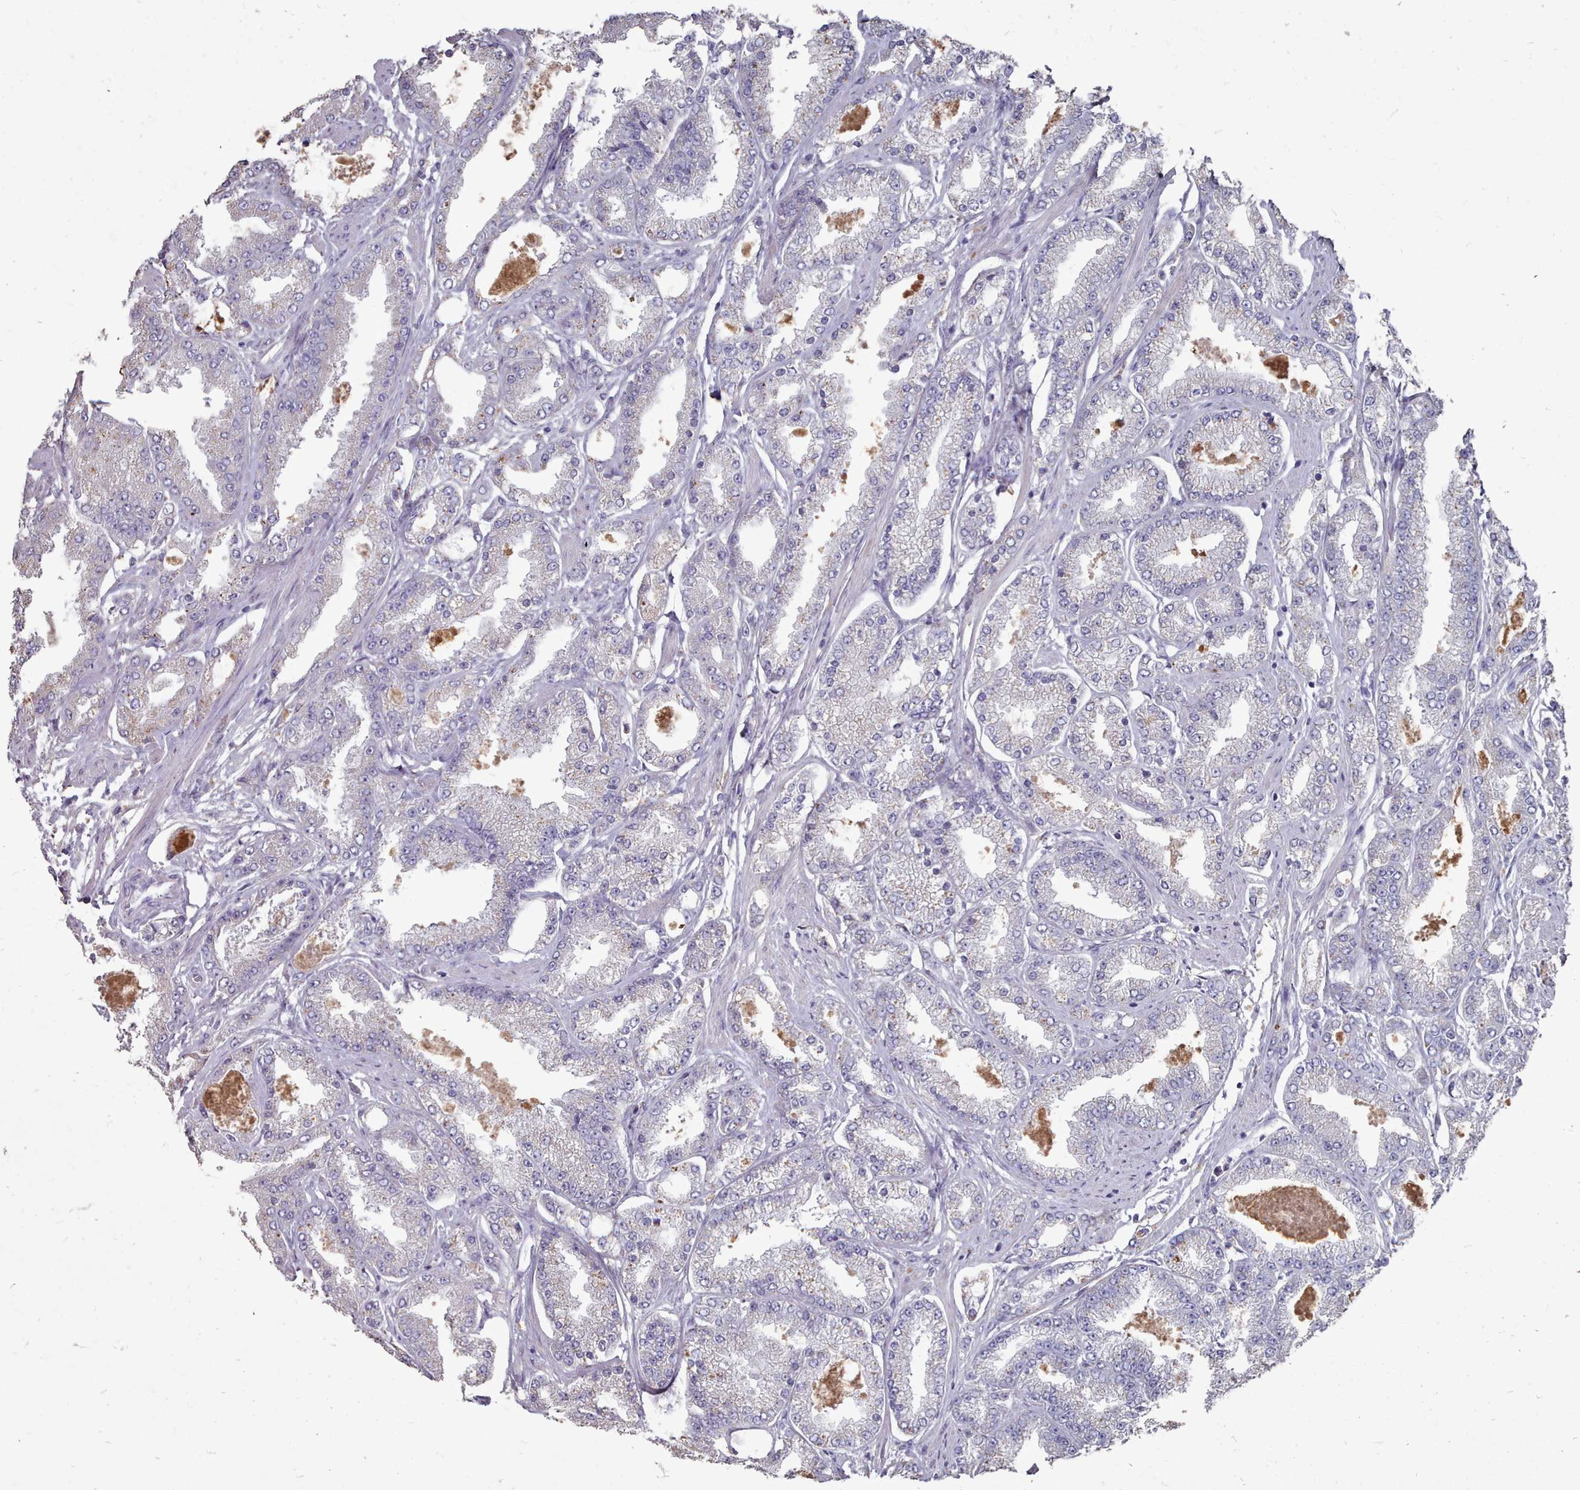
{"staining": {"intensity": "weak", "quantity": "<25%", "location": "cytoplasmic/membranous"}, "tissue": "prostate cancer", "cell_type": "Tumor cells", "image_type": "cancer", "snomed": [{"axis": "morphology", "description": "Adenocarcinoma, High grade"}, {"axis": "topography", "description": "Prostate"}], "caption": "High power microscopy image of an immunohistochemistry (IHC) histopathology image of prostate cancer, revealing no significant positivity in tumor cells.", "gene": "OTULINL", "patient": {"sex": "male", "age": 69}}